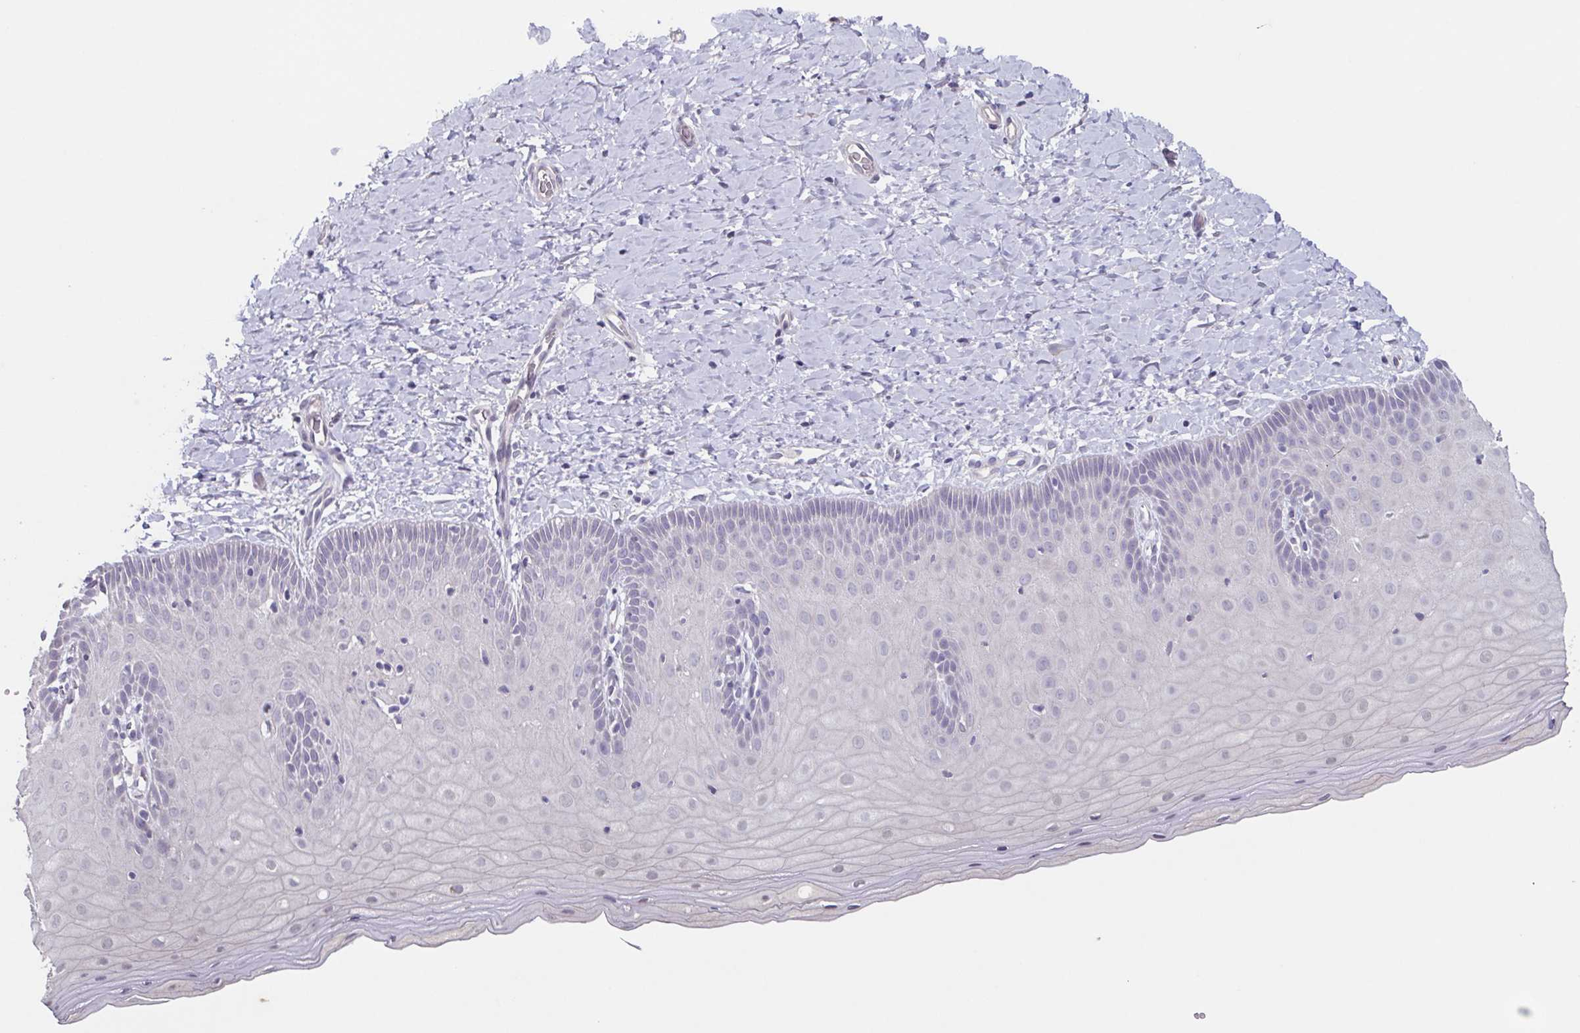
{"staining": {"intensity": "negative", "quantity": "none", "location": "none"}, "tissue": "cervix", "cell_type": "Glandular cells", "image_type": "normal", "snomed": [{"axis": "morphology", "description": "Normal tissue, NOS"}, {"axis": "topography", "description": "Cervix"}], "caption": "Glandular cells show no significant protein expression in unremarkable cervix. (DAB (3,3'-diaminobenzidine) IHC visualized using brightfield microscopy, high magnification).", "gene": "GHRL", "patient": {"sex": "female", "age": 37}}